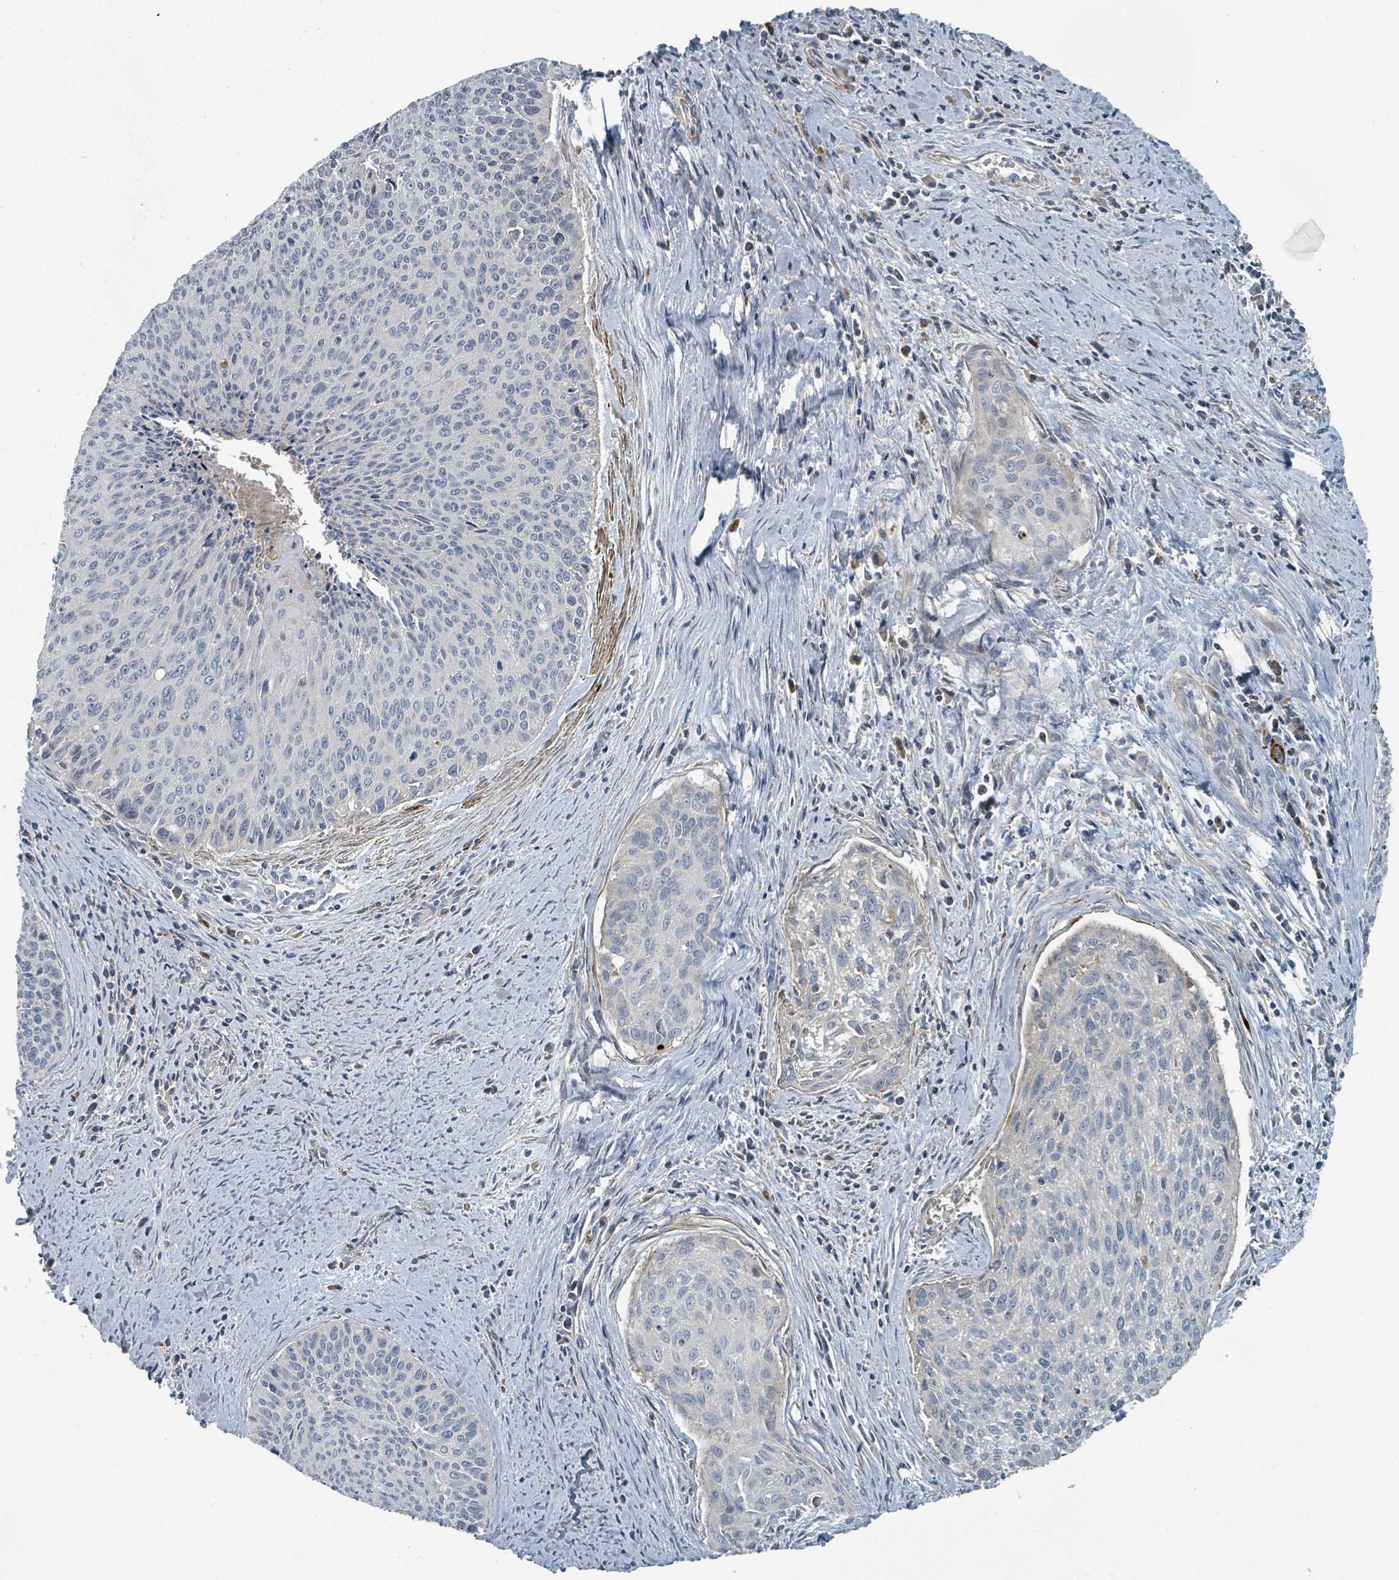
{"staining": {"intensity": "negative", "quantity": "none", "location": "none"}, "tissue": "cervical cancer", "cell_type": "Tumor cells", "image_type": "cancer", "snomed": [{"axis": "morphology", "description": "Squamous cell carcinoma, NOS"}, {"axis": "topography", "description": "Cervix"}], "caption": "Tumor cells are negative for brown protein staining in squamous cell carcinoma (cervical).", "gene": "SLC44A5", "patient": {"sex": "female", "age": 55}}